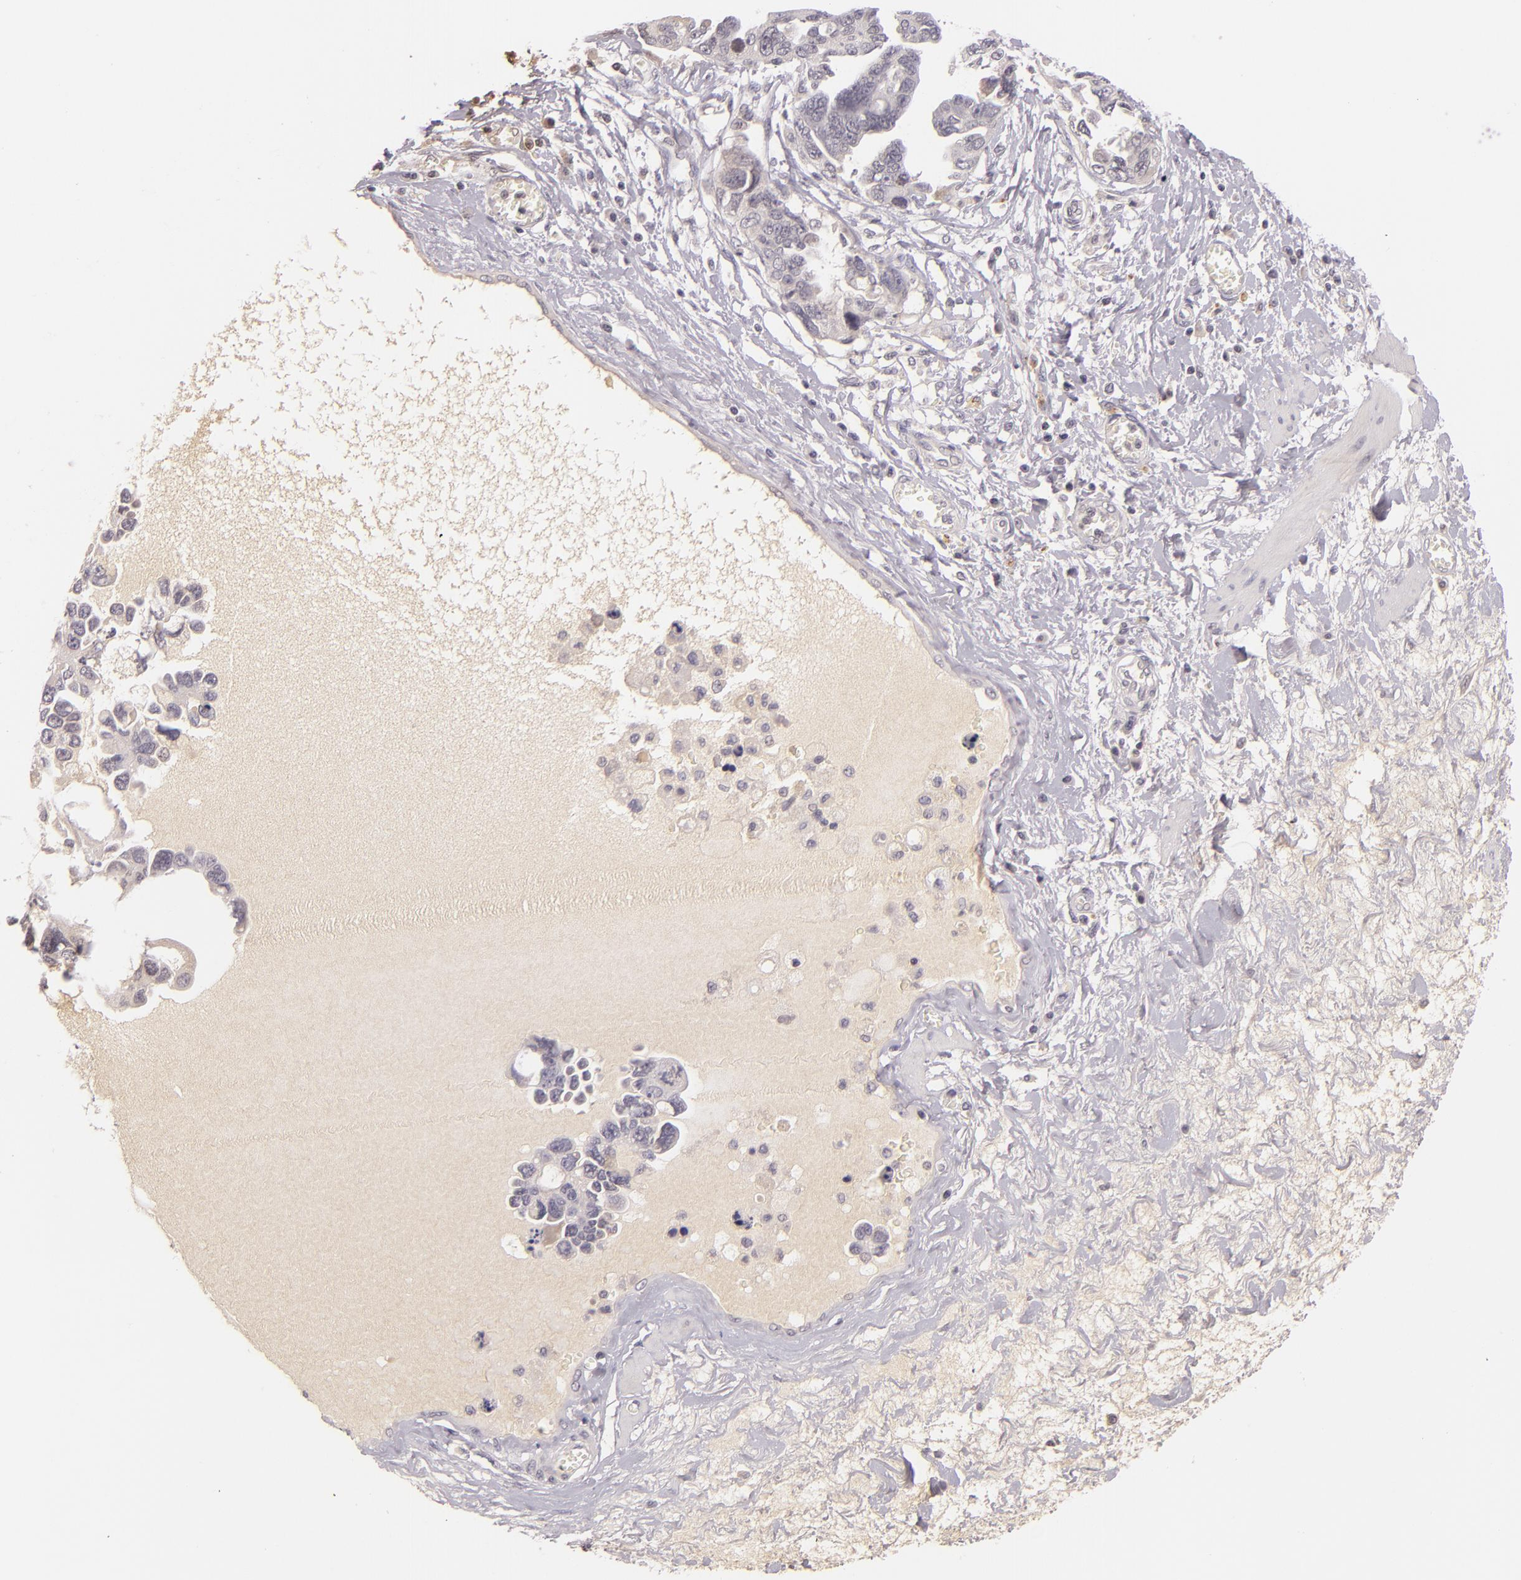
{"staining": {"intensity": "negative", "quantity": "none", "location": "none"}, "tissue": "ovarian cancer", "cell_type": "Tumor cells", "image_type": "cancer", "snomed": [{"axis": "morphology", "description": "Cystadenocarcinoma, serous, NOS"}, {"axis": "topography", "description": "Ovary"}], "caption": "Immunohistochemical staining of human ovarian cancer (serous cystadenocarcinoma) exhibits no significant expression in tumor cells.", "gene": "CASP8", "patient": {"sex": "female", "age": 63}}